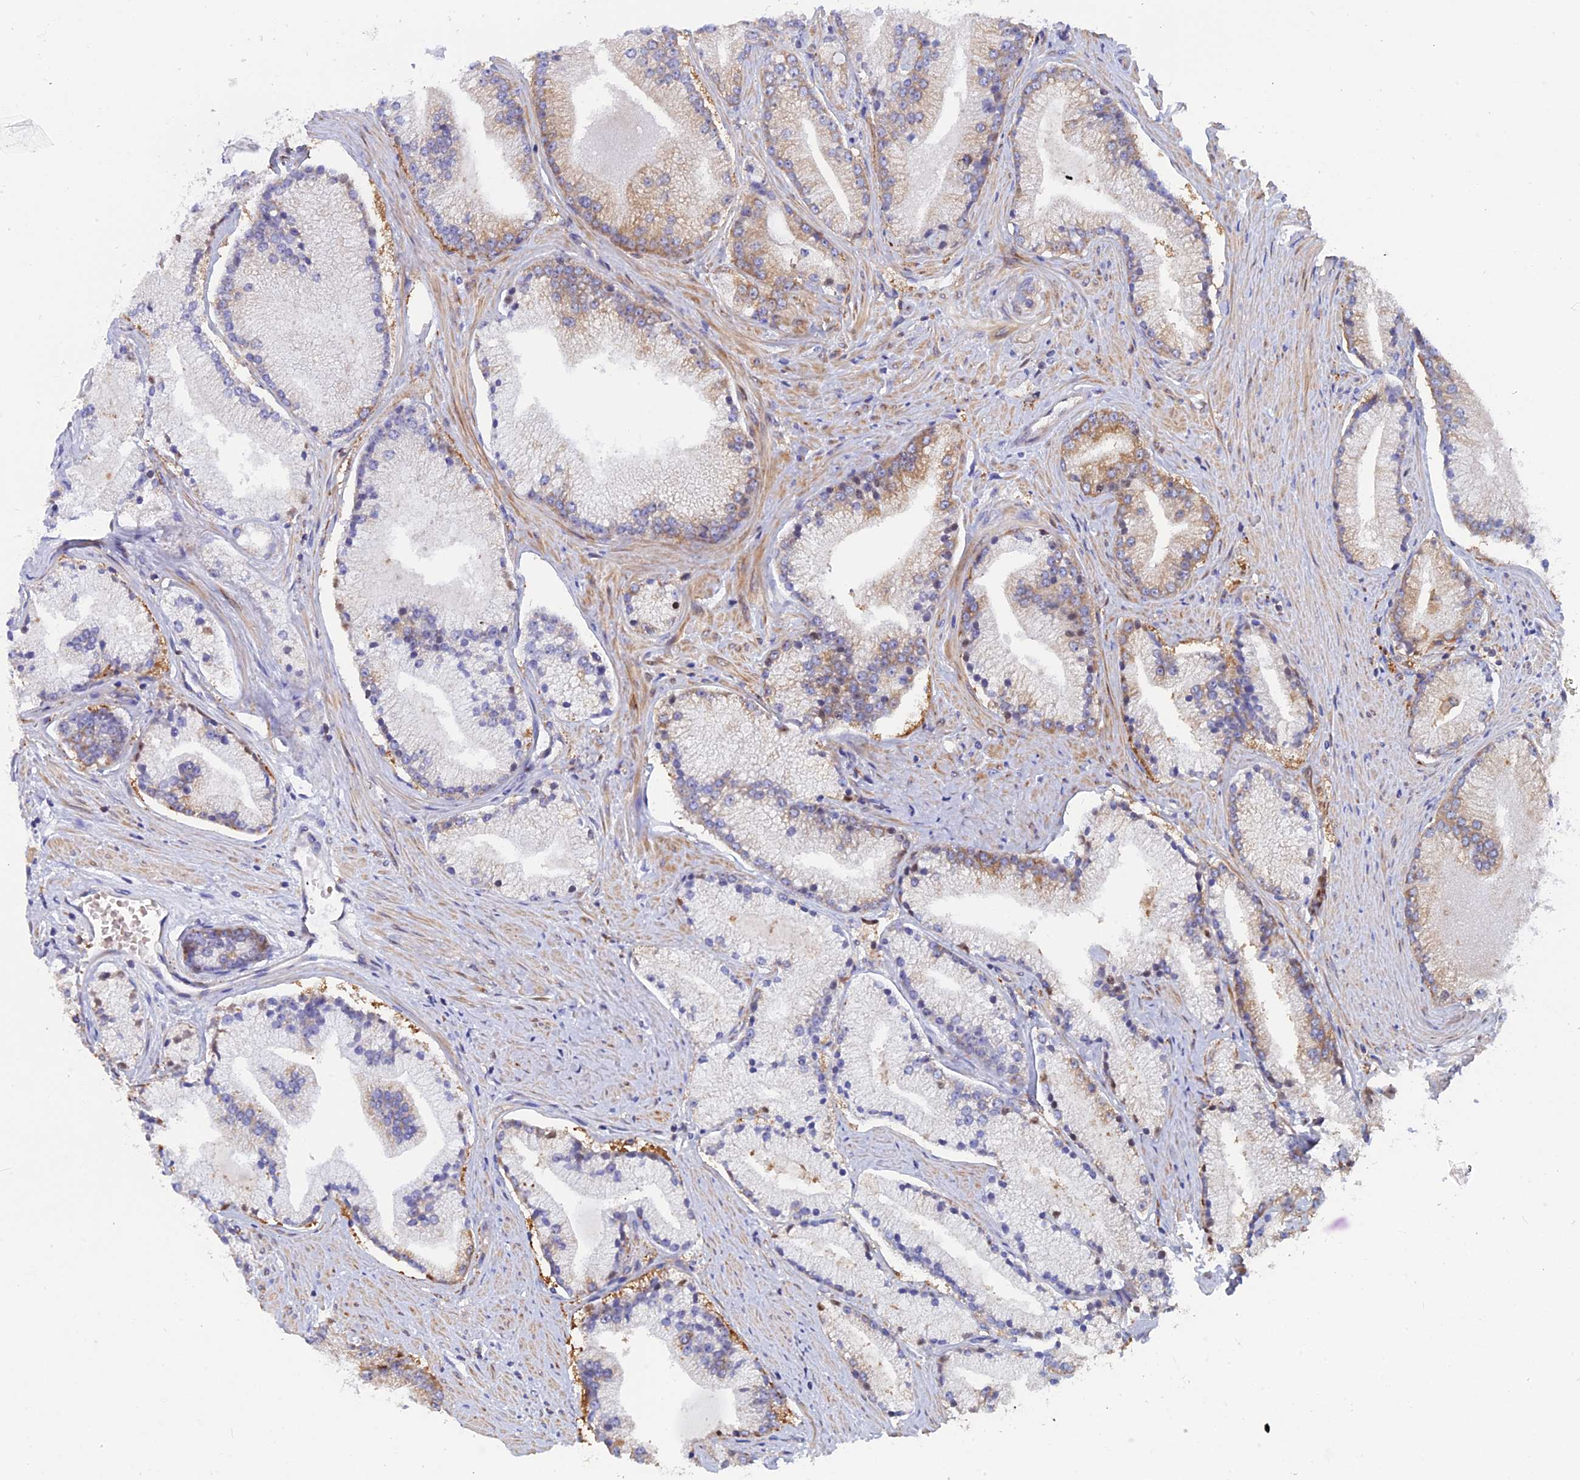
{"staining": {"intensity": "moderate", "quantity": "<25%", "location": "cytoplasmic/membranous"}, "tissue": "prostate cancer", "cell_type": "Tumor cells", "image_type": "cancer", "snomed": [{"axis": "morphology", "description": "Adenocarcinoma, High grade"}, {"axis": "topography", "description": "Prostate"}], "caption": "The immunohistochemical stain shows moderate cytoplasmic/membranous positivity in tumor cells of adenocarcinoma (high-grade) (prostate) tissue. The staining was performed using DAB (3,3'-diaminobenzidine), with brown indicating positive protein expression. Nuclei are stained blue with hematoxylin.", "gene": "GMIP", "patient": {"sex": "male", "age": 67}}